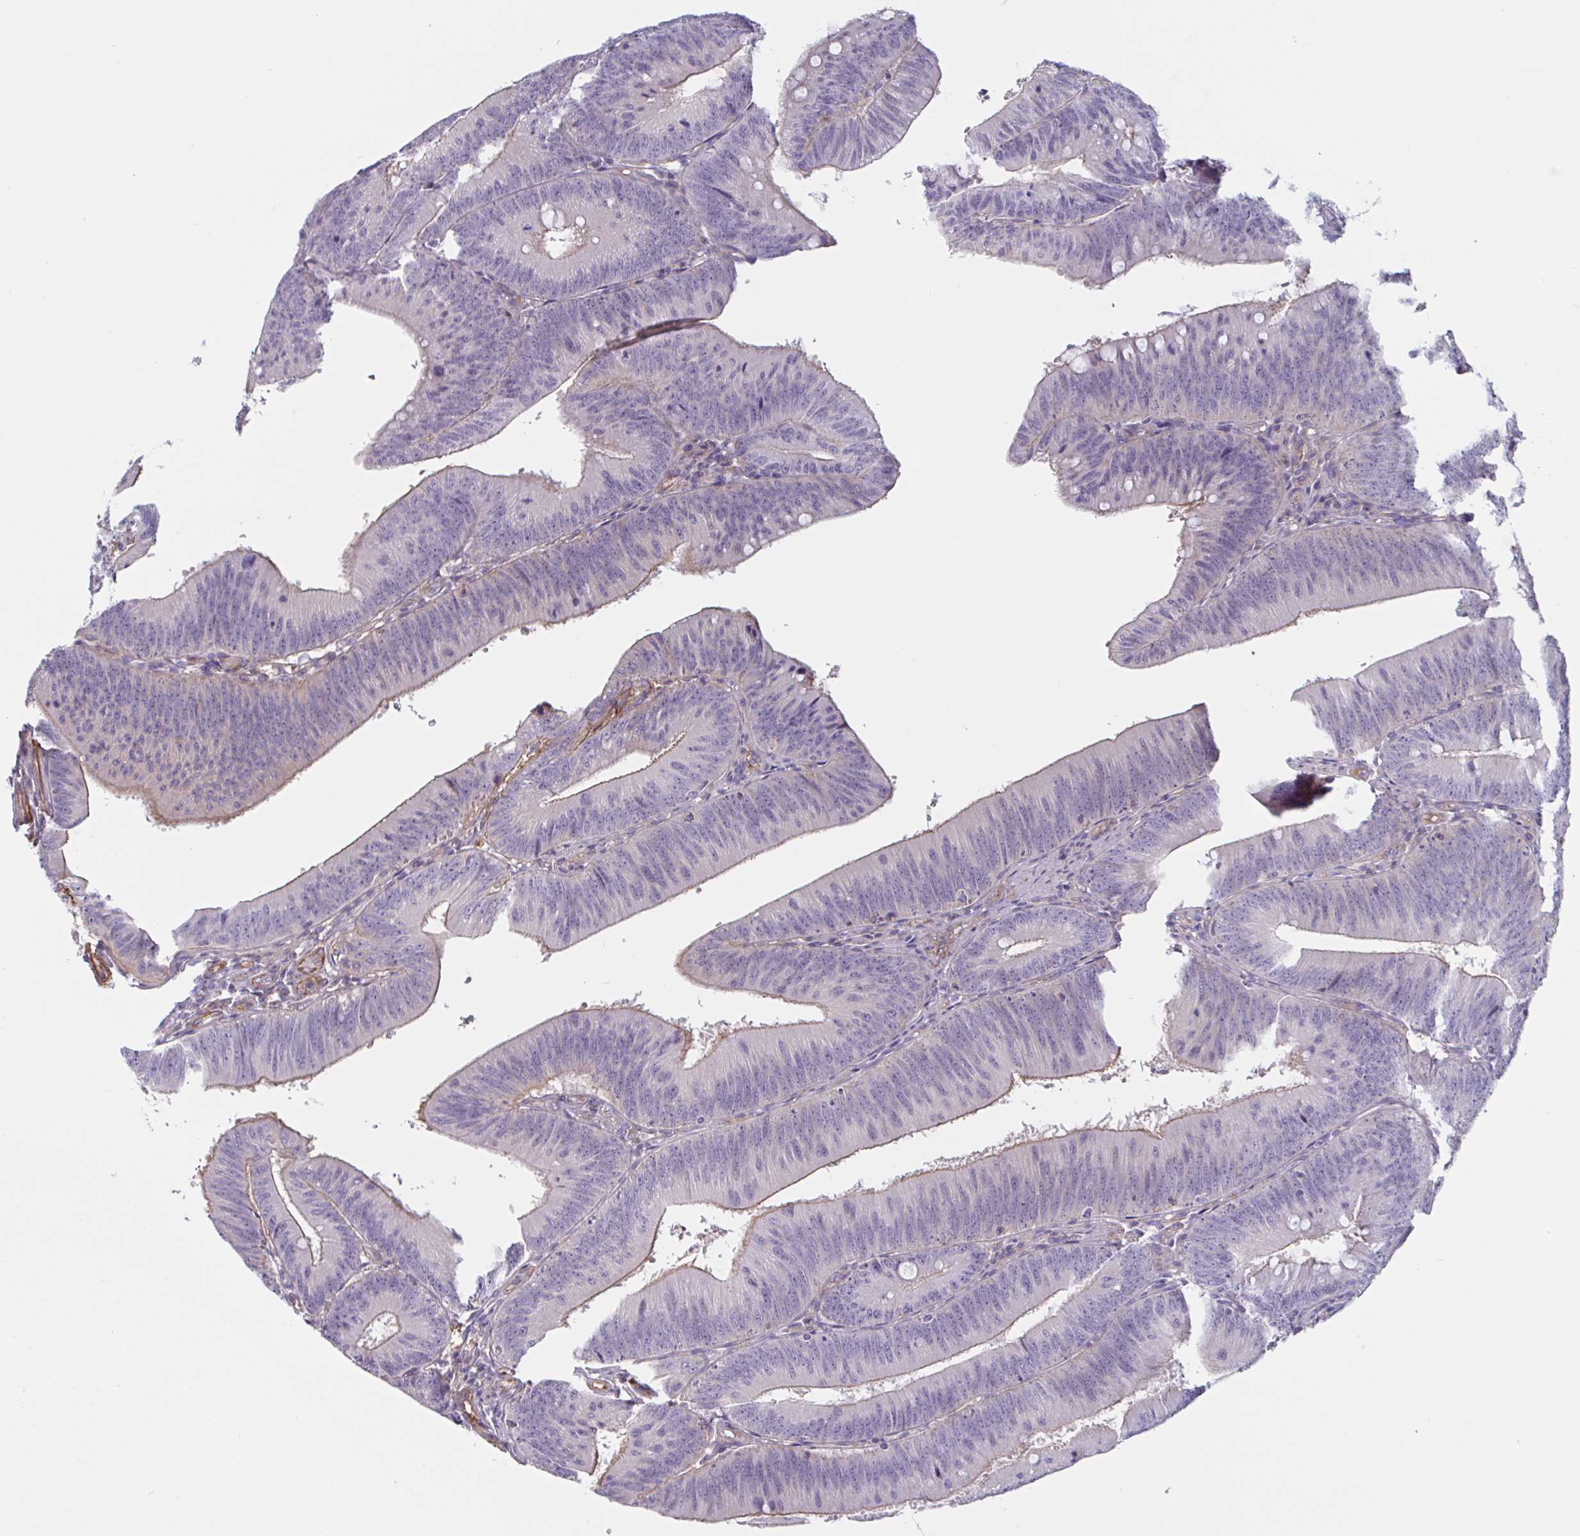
{"staining": {"intensity": "weak", "quantity": "25%-75%", "location": "cytoplasmic/membranous"}, "tissue": "colorectal cancer", "cell_type": "Tumor cells", "image_type": "cancer", "snomed": [{"axis": "morphology", "description": "Adenocarcinoma, NOS"}, {"axis": "topography", "description": "Colon"}], "caption": "Protein expression analysis of human colorectal adenocarcinoma reveals weak cytoplasmic/membranous staining in approximately 25%-75% of tumor cells. (DAB = brown stain, brightfield microscopy at high magnification).", "gene": "SHISA7", "patient": {"sex": "male", "age": 84}}